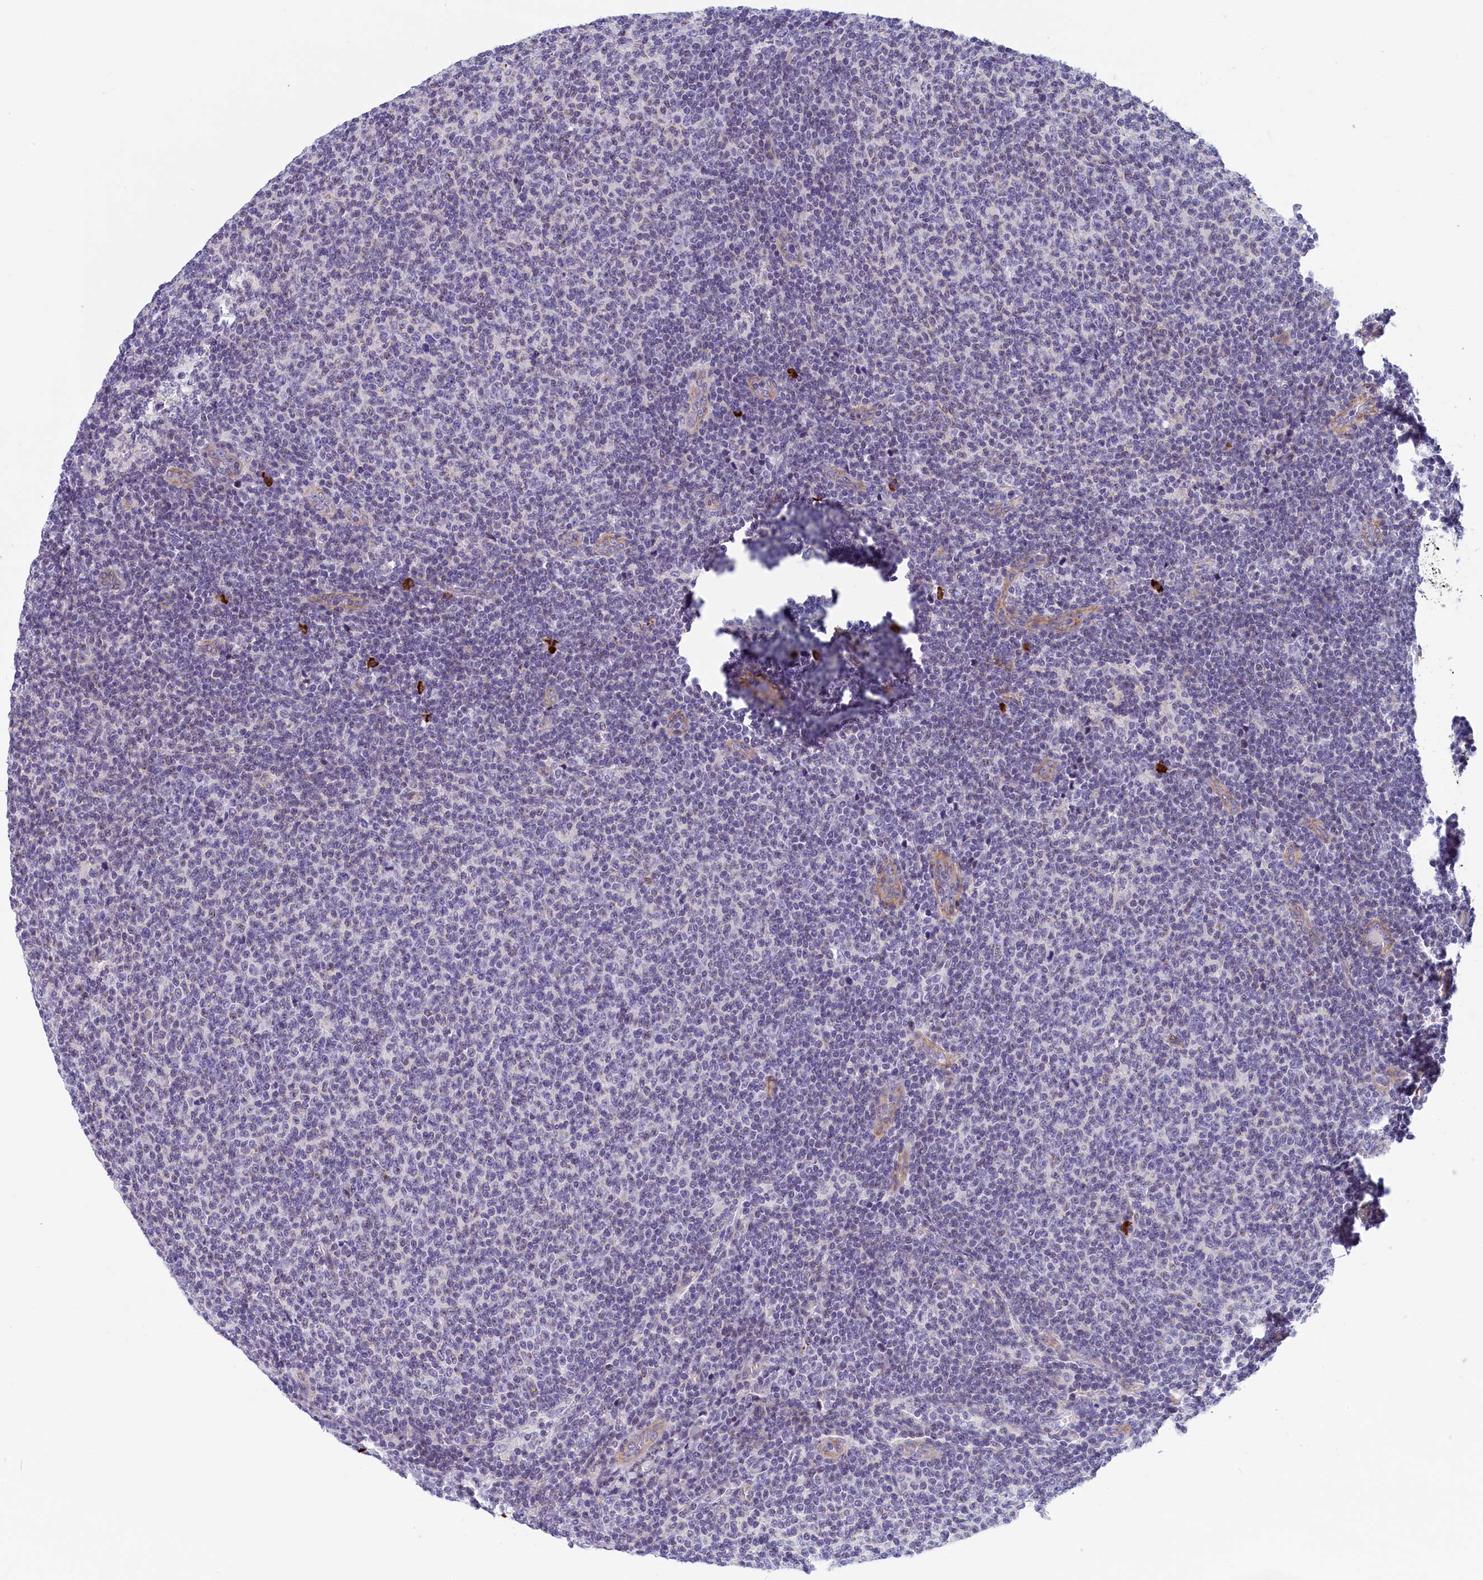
{"staining": {"intensity": "negative", "quantity": "none", "location": "none"}, "tissue": "lymphoma", "cell_type": "Tumor cells", "image_type": "cancer", "snomed": [{"axis": "morphology", "description": "Malignant lymphoma, non-Hodgkin's type, Low grade"}, {"axis": "topography", "description": "Lymph node"}], "caption": "The photomicrograph displays no staining of tumor cells in lymphoma.", "gene": "BCL2L13", "patient": {"sex": "male", "age": 66}}